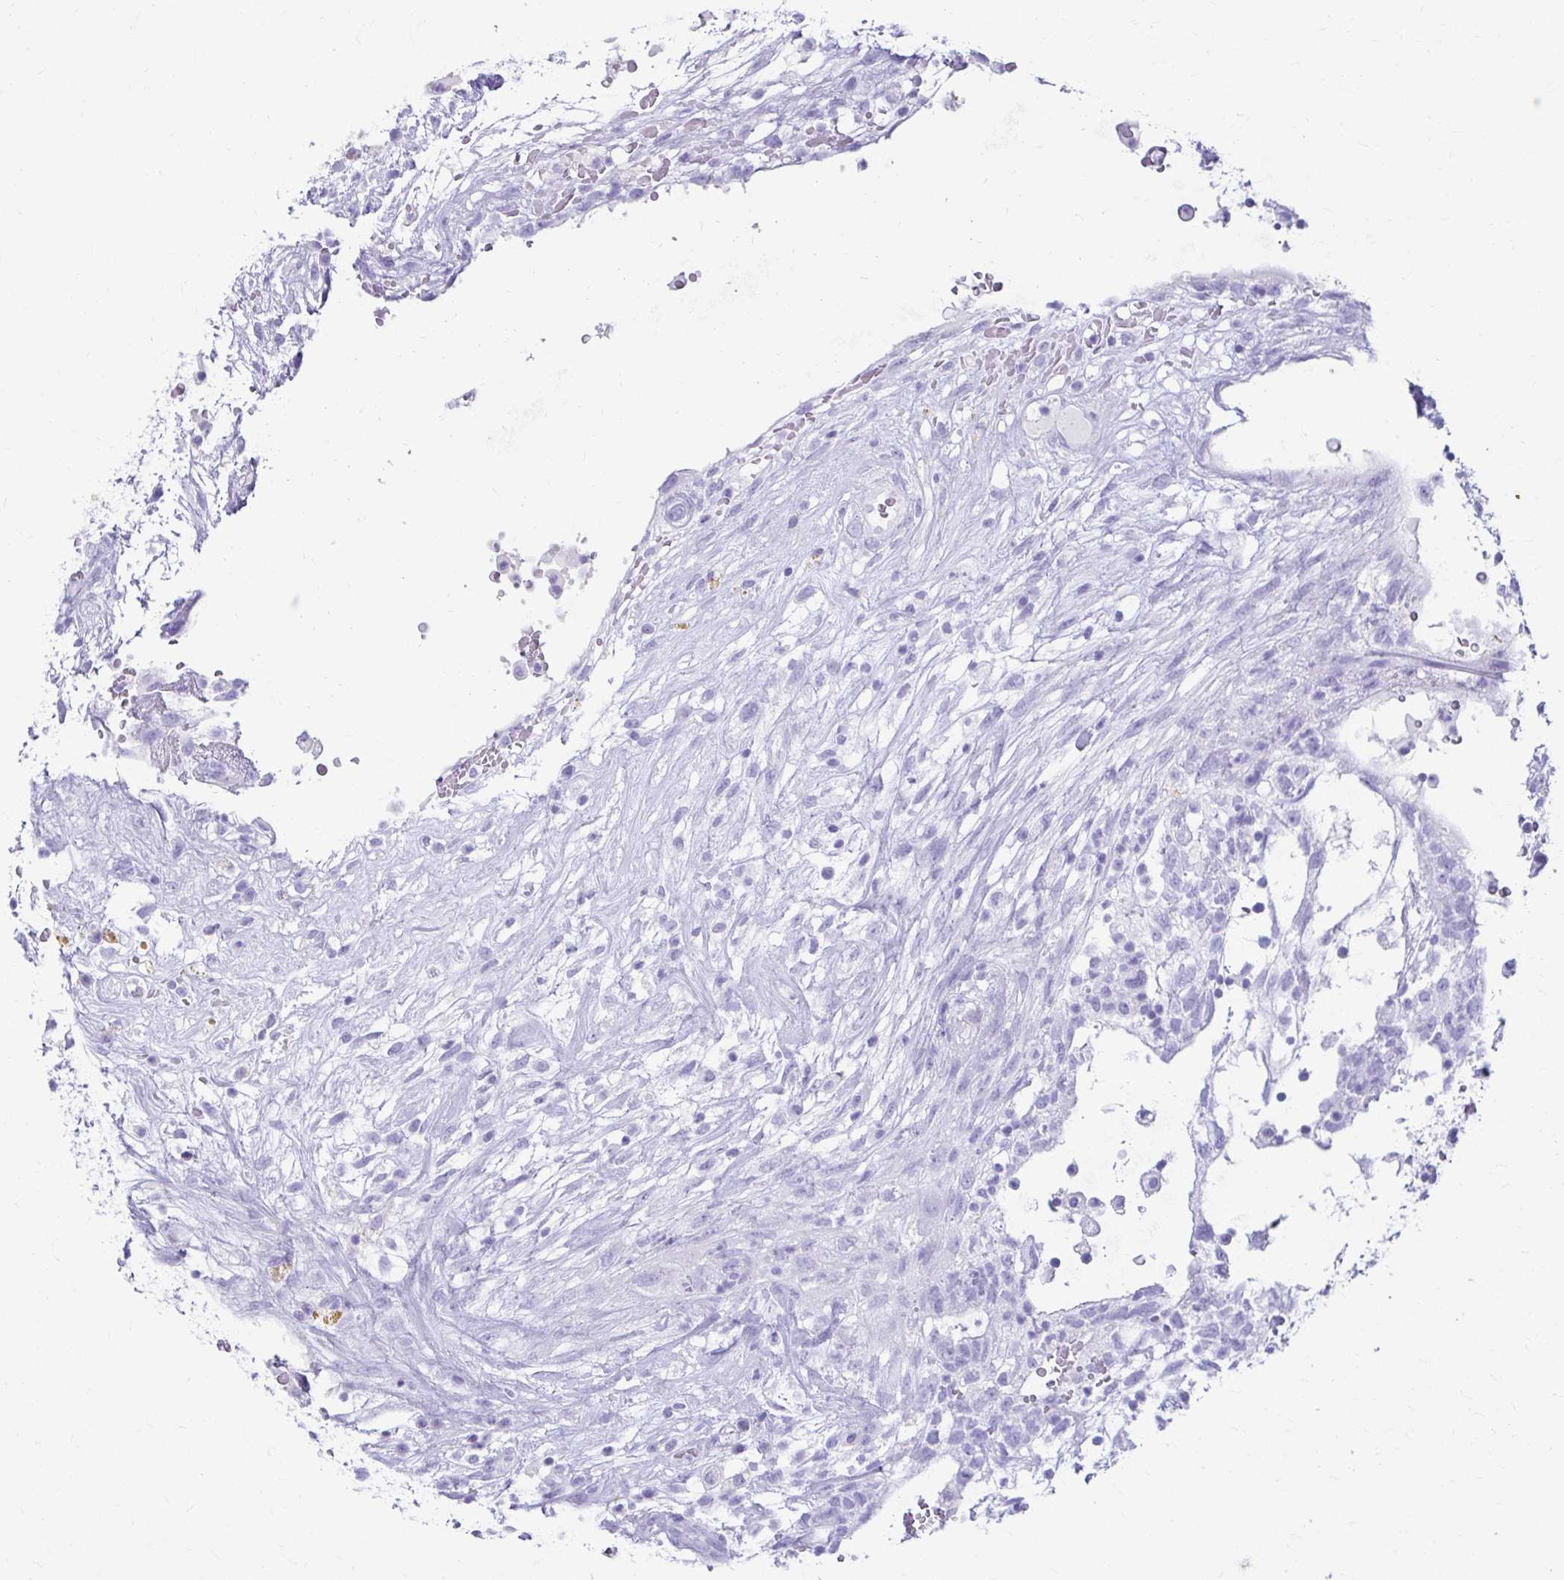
{"staining": {"intensity": "negative", "quantity": "none", "location": "none"}, "tissue": "testis cancer", "cell_type": "Tumor cells", "image_type": "cancer", "snomed": [{"axis": "morphology", "description": "Carcinoma, Embryonal, NOS"}, {"axis": "topography", "description": "Testis"}], "caption": "Immunohistochemical staining of human testis embryonal carcinoma displays no significant positivity in tumor cells.", "gene": "ATP4B", "patient": {"sex": "male", "age": 32}}